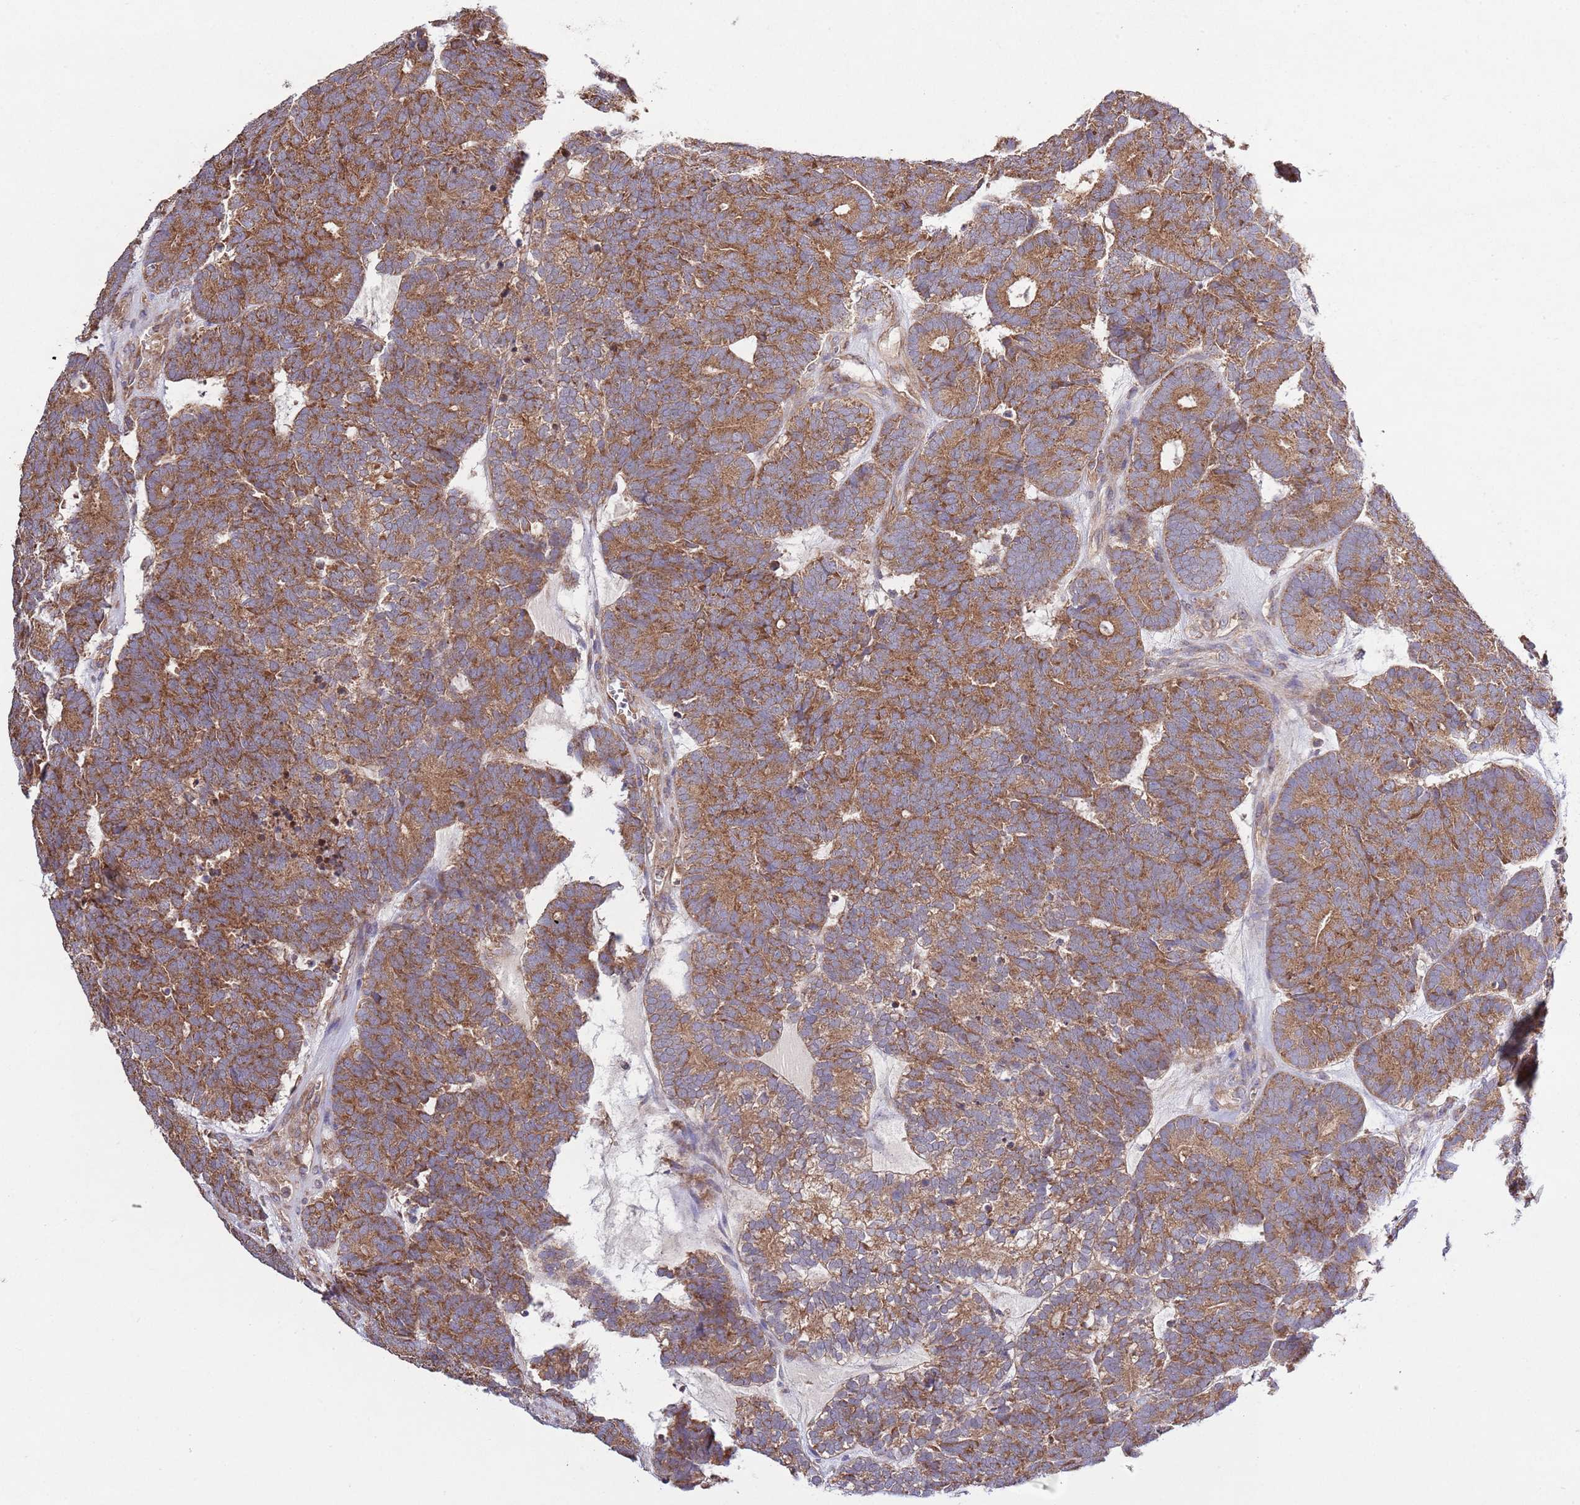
{"staining": {"intensity": "moderate", "quantity": ">75%", "location": "cytoplasmic/membranous"}, "tissue": "head and neck cancer", "cell_type": "Tumor cells", "image_type": "cancer", "snomed": [{"axis": "morphology", "description": "Adenocarcinoma, NOS"}, {"axis": "topography", "description": "Head-Neck"}], "caption": "Tumor cells reveal medium levels of moderate cytoplasmic/membranous positivity in about >75% of cells in human adenocarcinoma (head and neck).", "gene": "MFNG", "patient": {"sex": "female", "age": 81}}